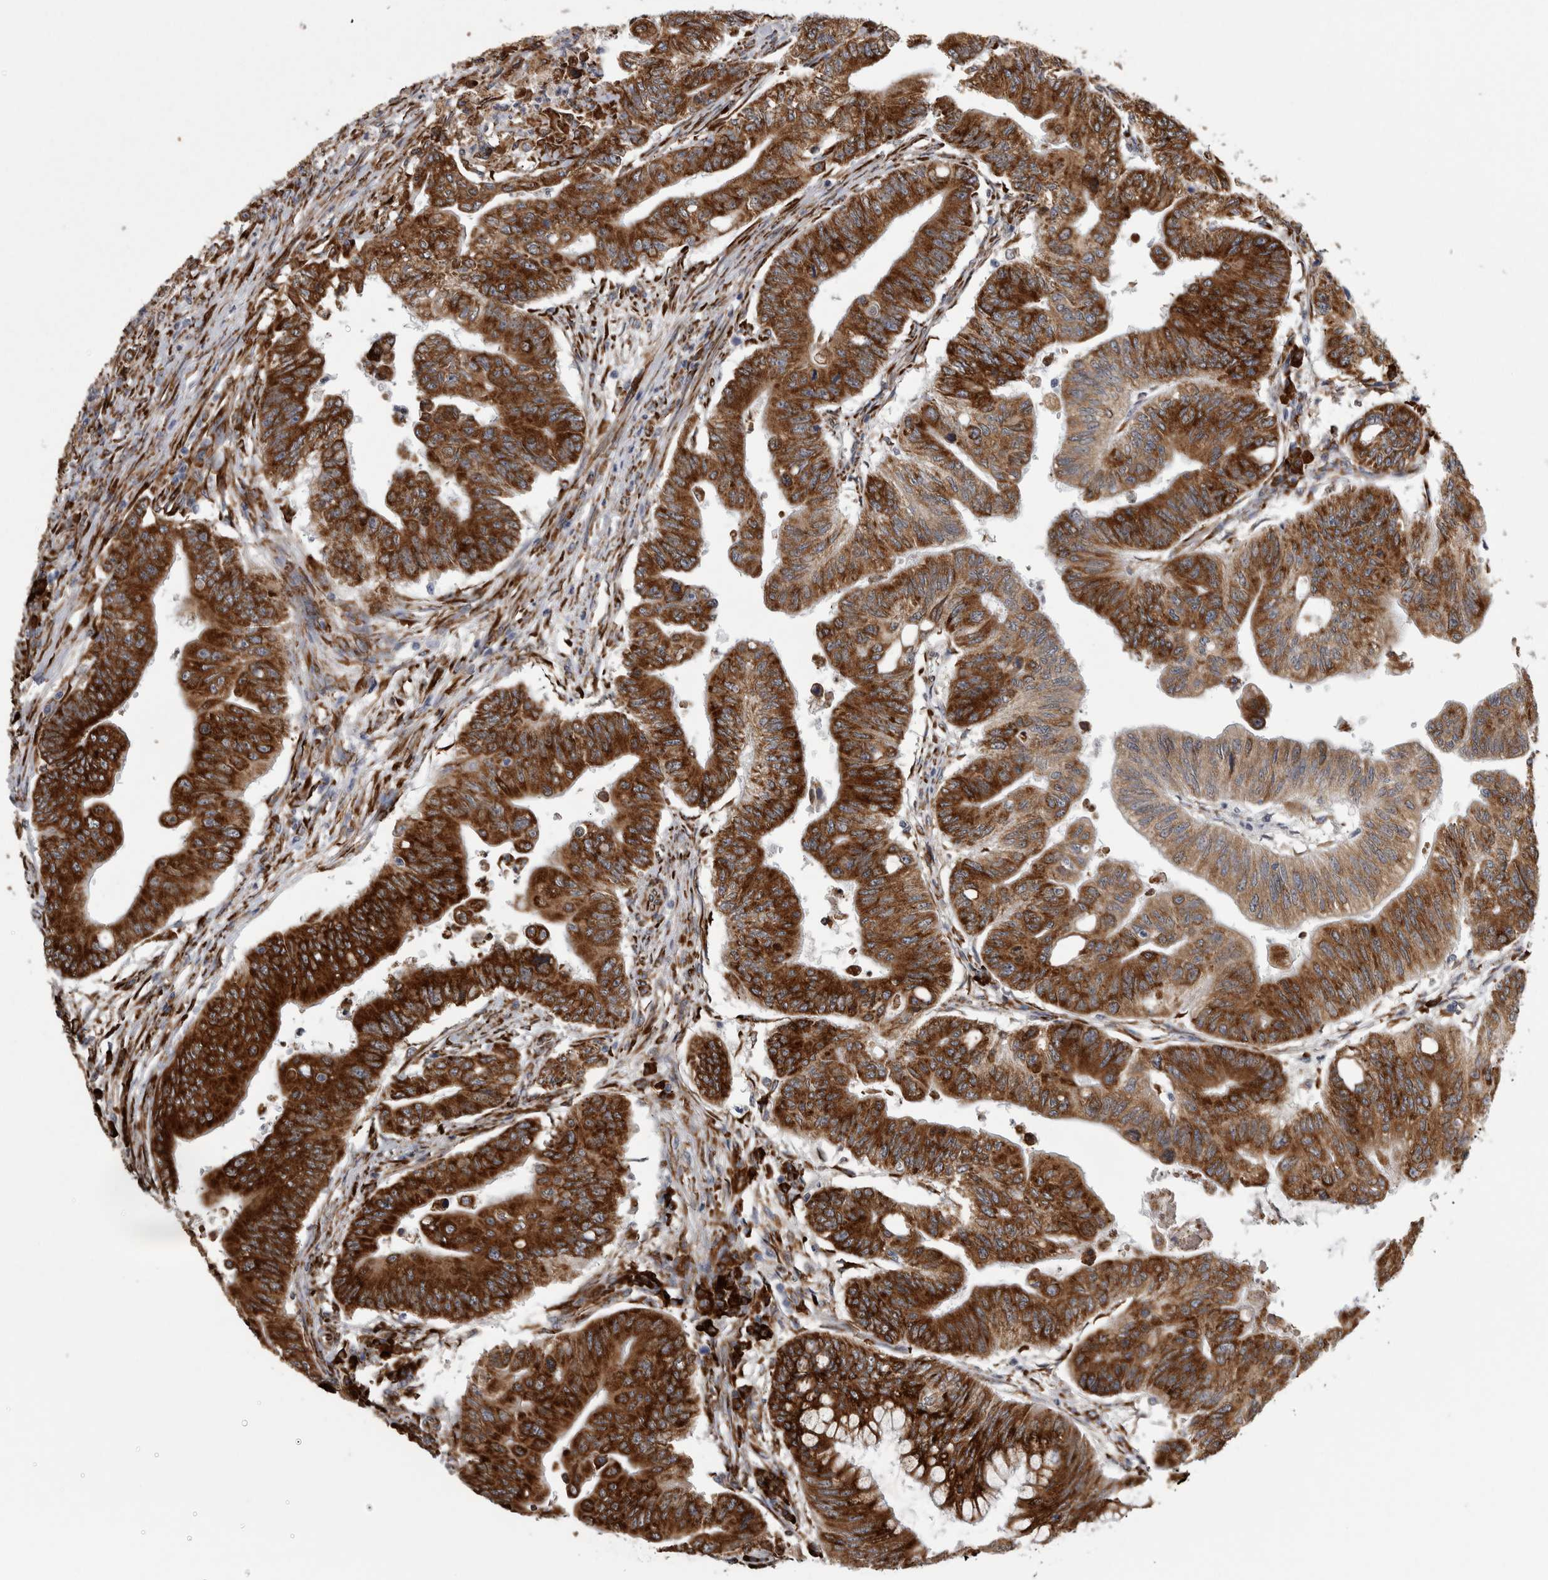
{"staining": {"intensity": "strong", "quantity": ">75%", "location": "cytoplasmic/membranous"}, "tissue": "colorectal cancer", "cell_type": "Tumor cells", "image_type": "cancer", "snomed": [{"axis": "morphology", "description": "Adenoma, NOS"}, {"axis": "morphology", "description": "Adenocarcinoma, NOS"}, {"axis": "topography", "description": "Colon"}], "caption": "Immunohistochemical staining of adenocarcinoma (colorectal) shows high levels of strong cytoplasmic/membranous expression in about >75% of tumor cells. Immunohistochemistry stains the protein of interest in brown and the nuclei are stained blue.", "gene": "FHIP2B", "patient": {"sex": "male", "age": 79}}